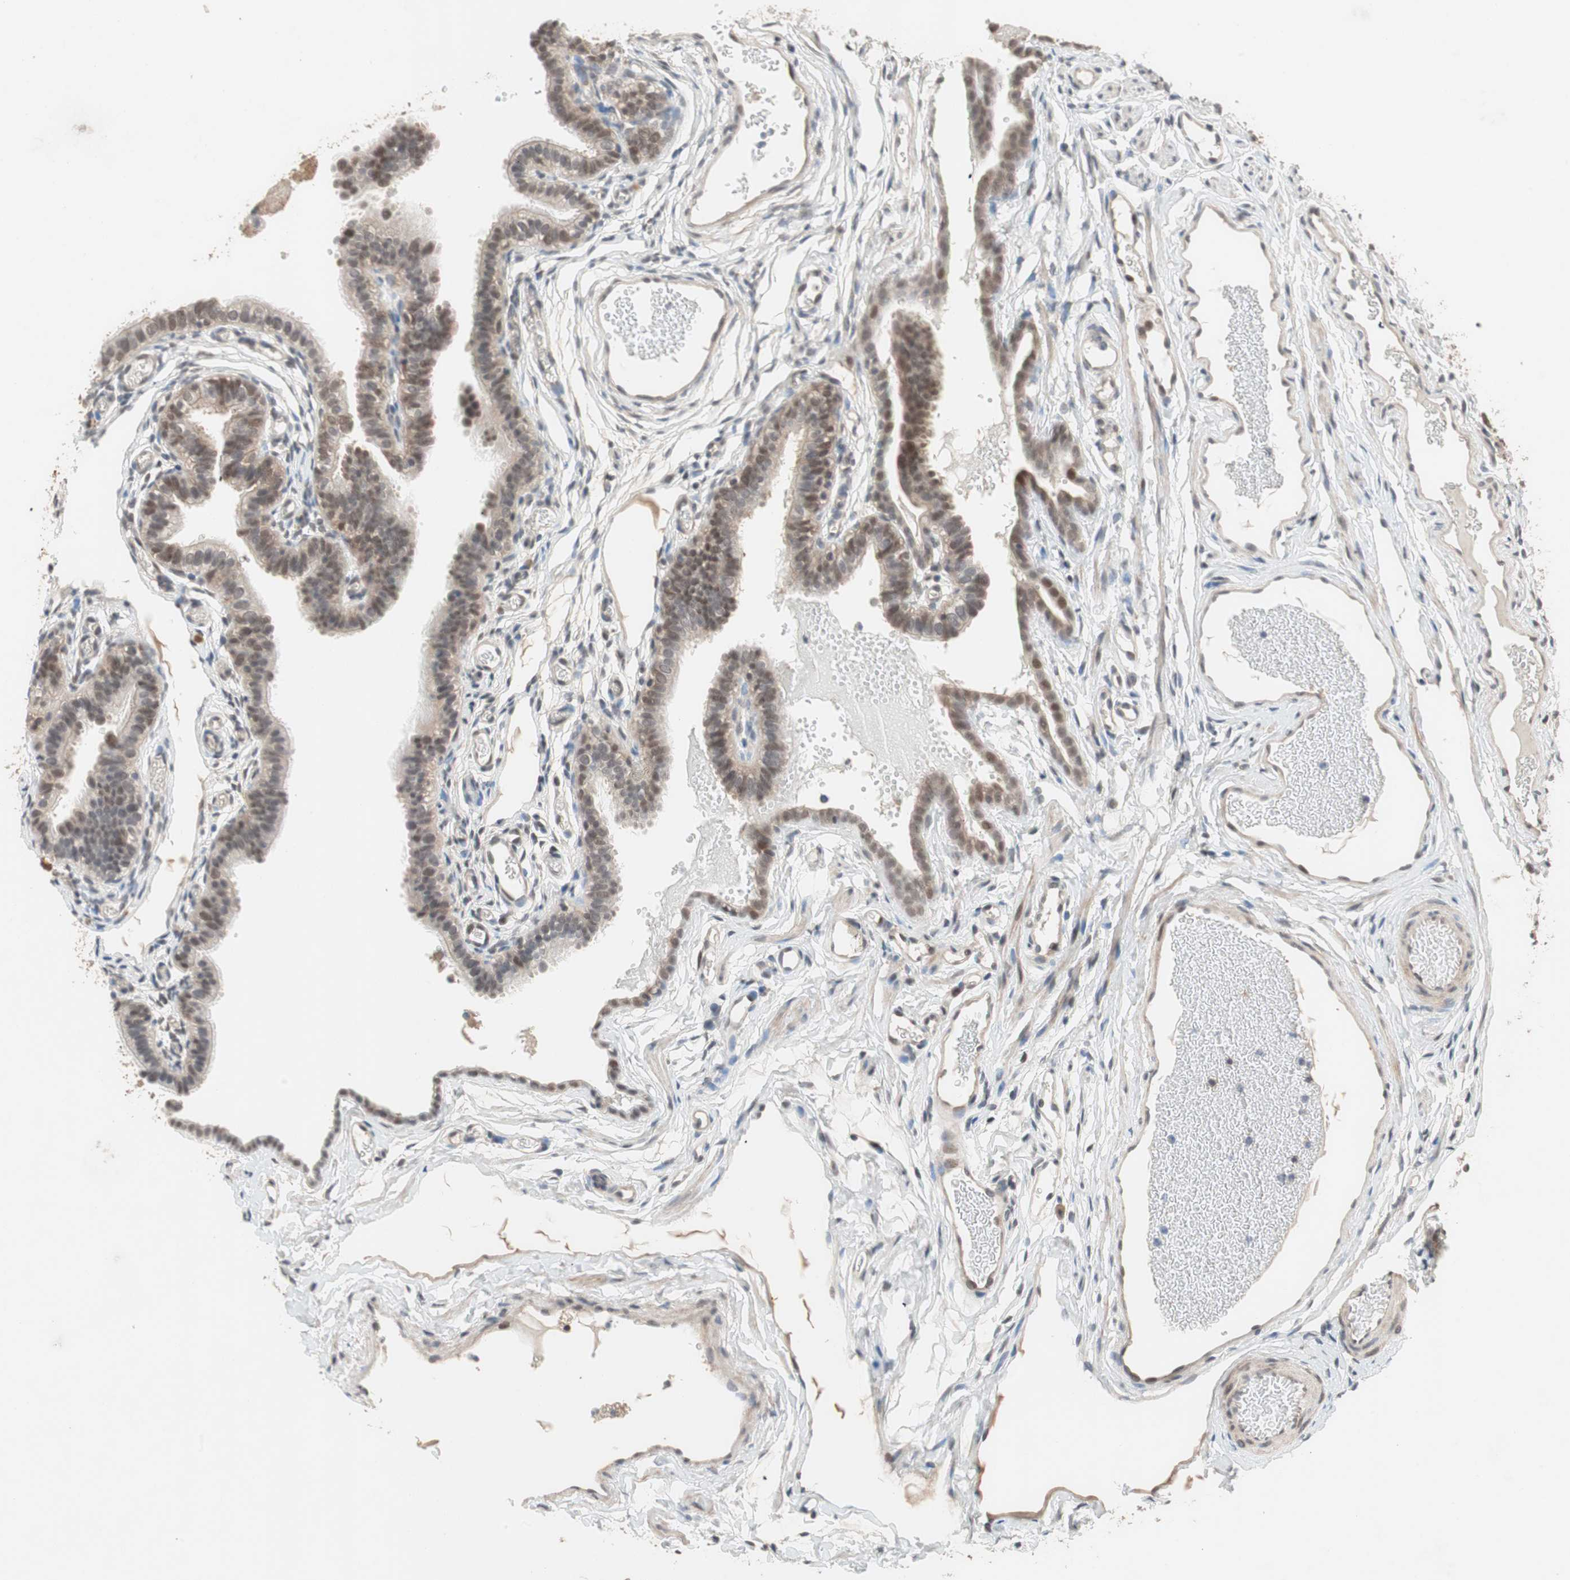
{"staining": {"intensity": "moderate", "quantity": ">75%", "location": "cytoplasmic/membranous,nuclear"}, "tissue": "fallopian tube", "cell_type": "Glandular cells", "image_type": "normal", "snomed": [{"axis": "morphology", "description": "Normal tissue, NOS"}, {"axis": "topography", "description": "Fallopian tube"}, {"axis": "topography", "description": "Placenta"}], "caption": "Immunohistochemistry (IHC) micrograph of unremarkable fallopian tube: fallopian tube stained using immunohistochemistry (IHC) displays medium levels of moderate protein expression localized specifically in the cytoplasmic/membranous,nuclear of glandular cells, appearing as a cytoplasmic/membranous,nuclear brown color.", "gene": "GART", "patient": {"sex": "female", "age": 34}}